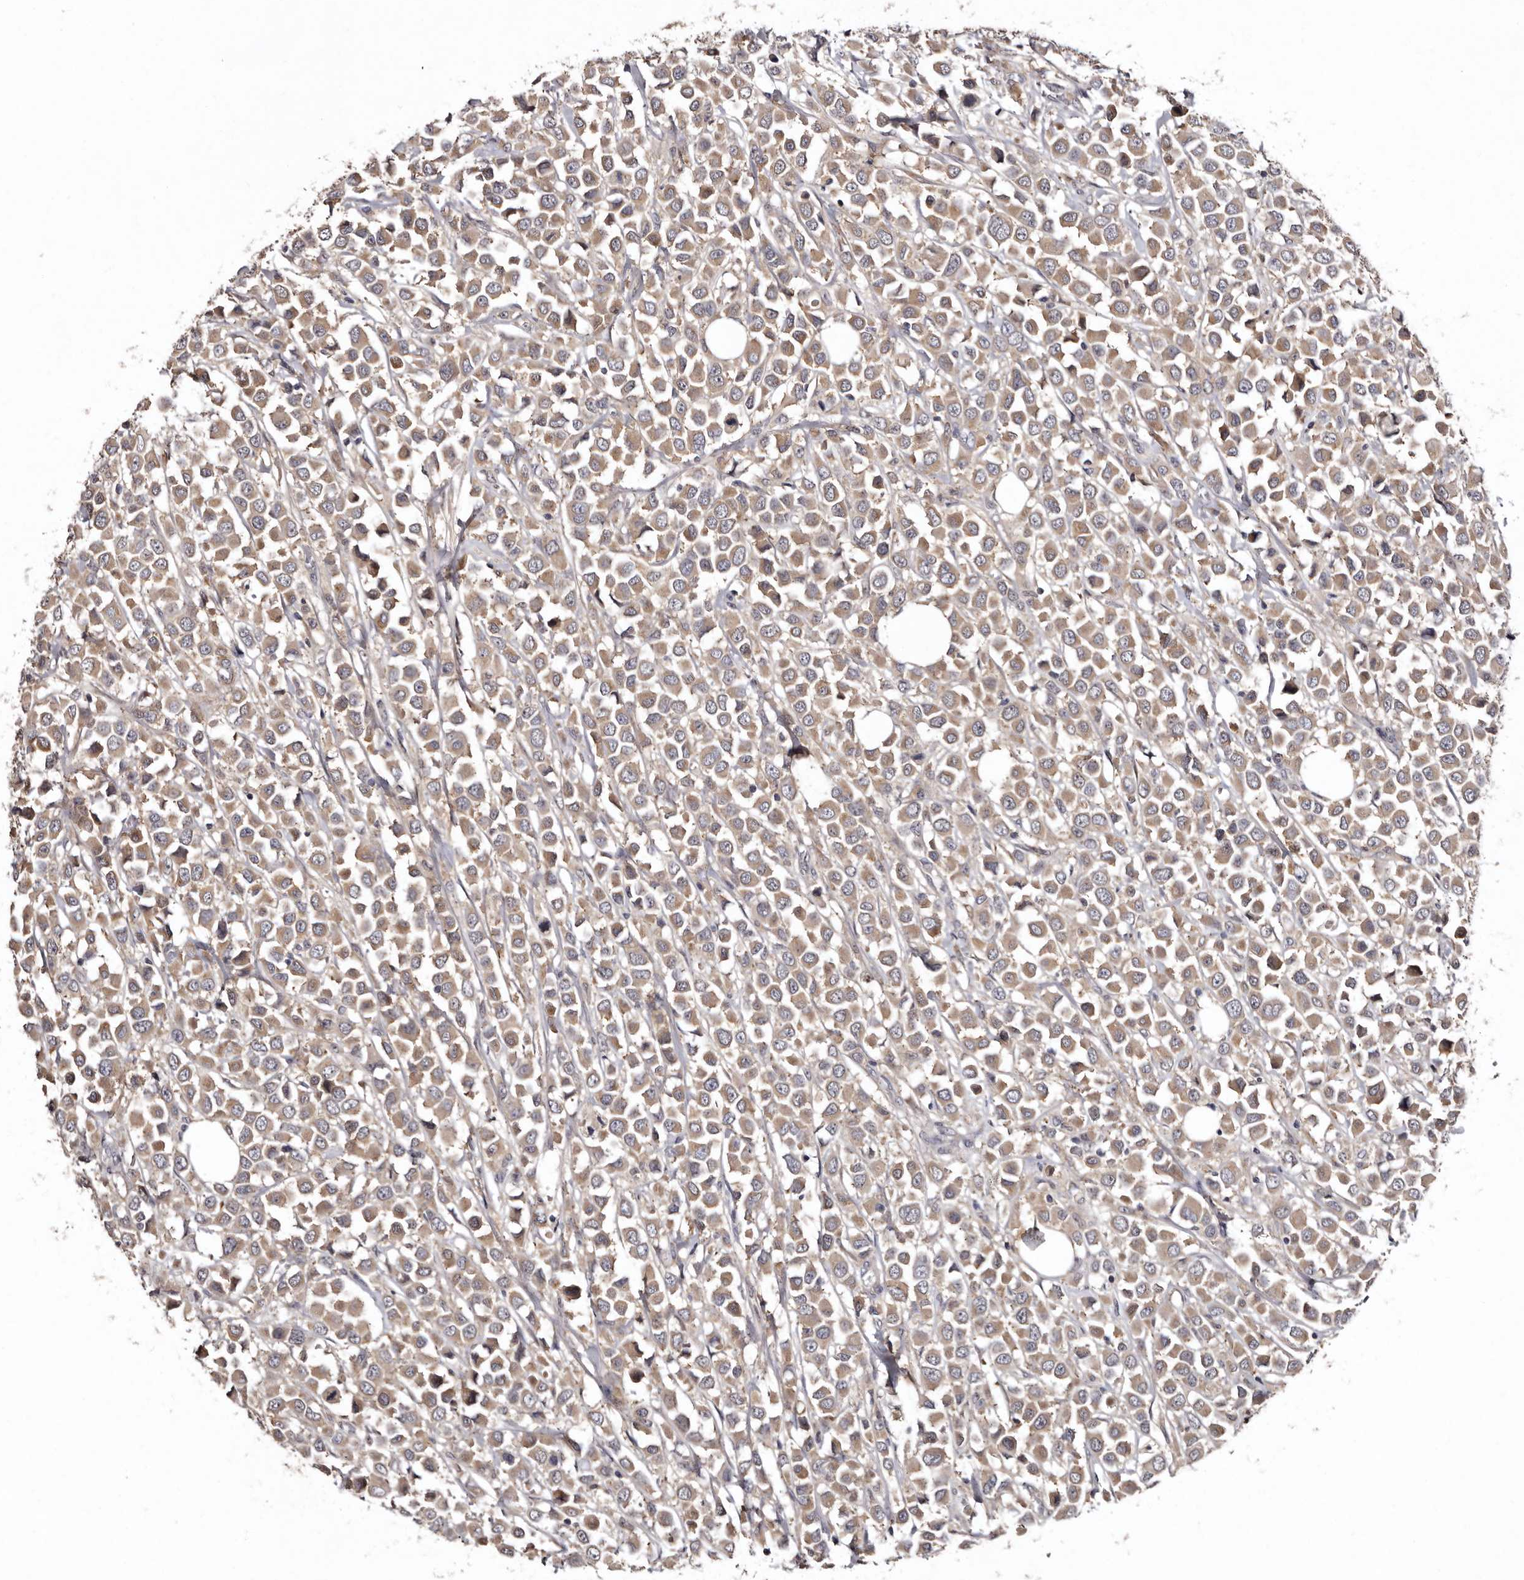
{"staining": {"intensity": "moderate", "quantity": ">75%", "location": "cytoplasmic/membranous"}, "tissue": "breast cancer", "cell_type": "Tumor cells", "image_type": "cancer", "snomed": [{"axis": "morphology", "description": "Duct carcinoma"}, {"axis": "topography", "description": "Breast"}], "caption": "About >75% of tumor cells in human invasive ductal carcinoma (breast) display moderate cytoplasmic/membranous protein positivity as visualized by brown immunohistochemical staining.", "gene": "FAM91A1", "patient": {"sex": "female", "age": 61}}